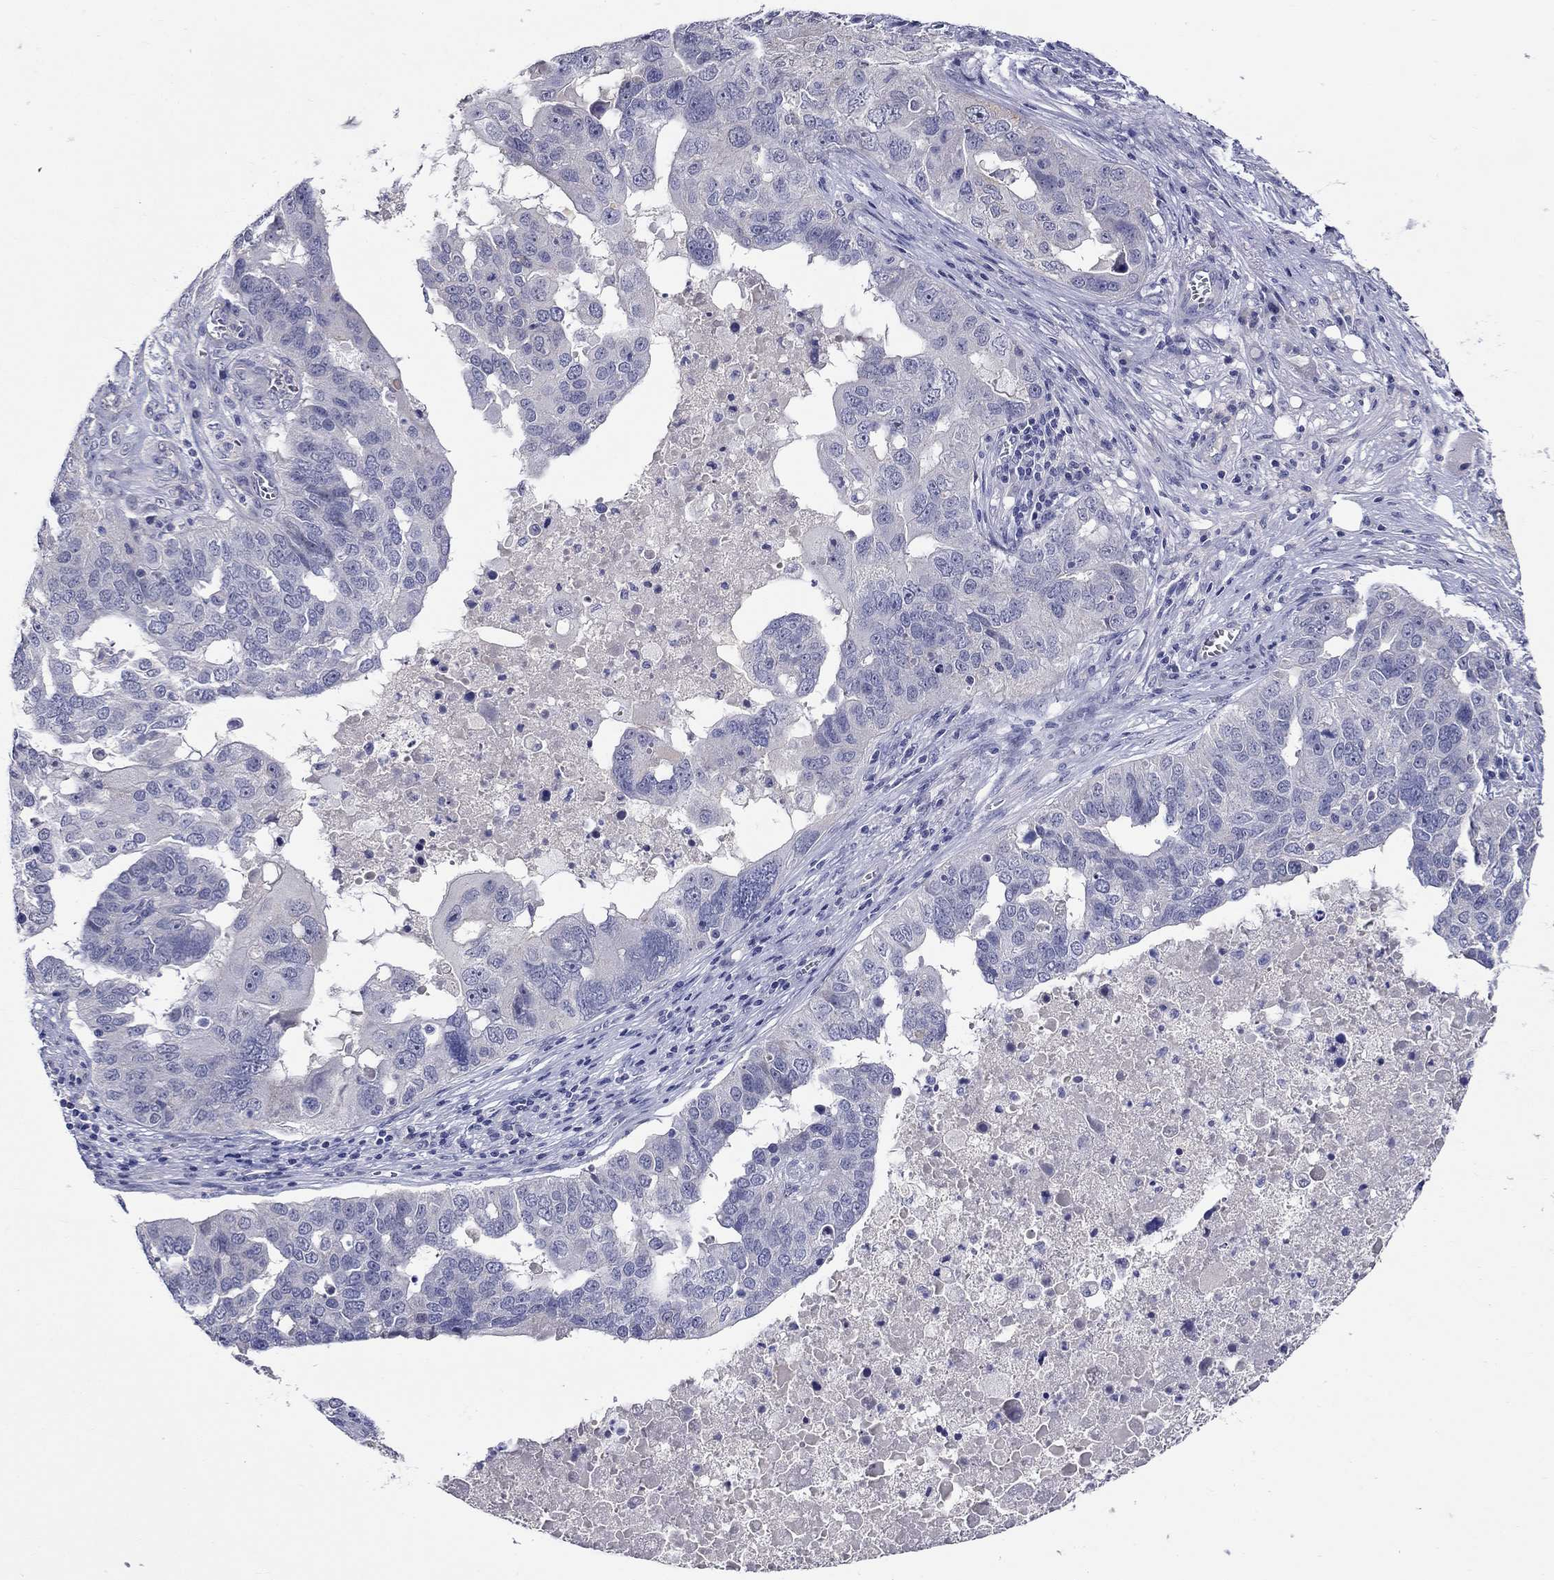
{"staining": {"intensity": "negative", "quantity": "none", "location": "none"}, "tissue": "ovarian cancer", "cell_type": "Tumor cells", "image_type": "cancer", "snomed": [{"axis": "morphology", "description": "Carcinoma, endometroid"}, {"axis": "topography", "description": "Soft tissue"}, {"axis": "topography", "description": "Ovary"}], "caption": "Immunohistochemistry (IHC) image of neoplastic tissue: ovarian endometroid carcinoma stained with DAB (3,3'-diaminobenzidine) shows no significant protein staining in tumor cells.", "gene": "SLC30A3", "patient": {"sex": "female", "age": 52}}